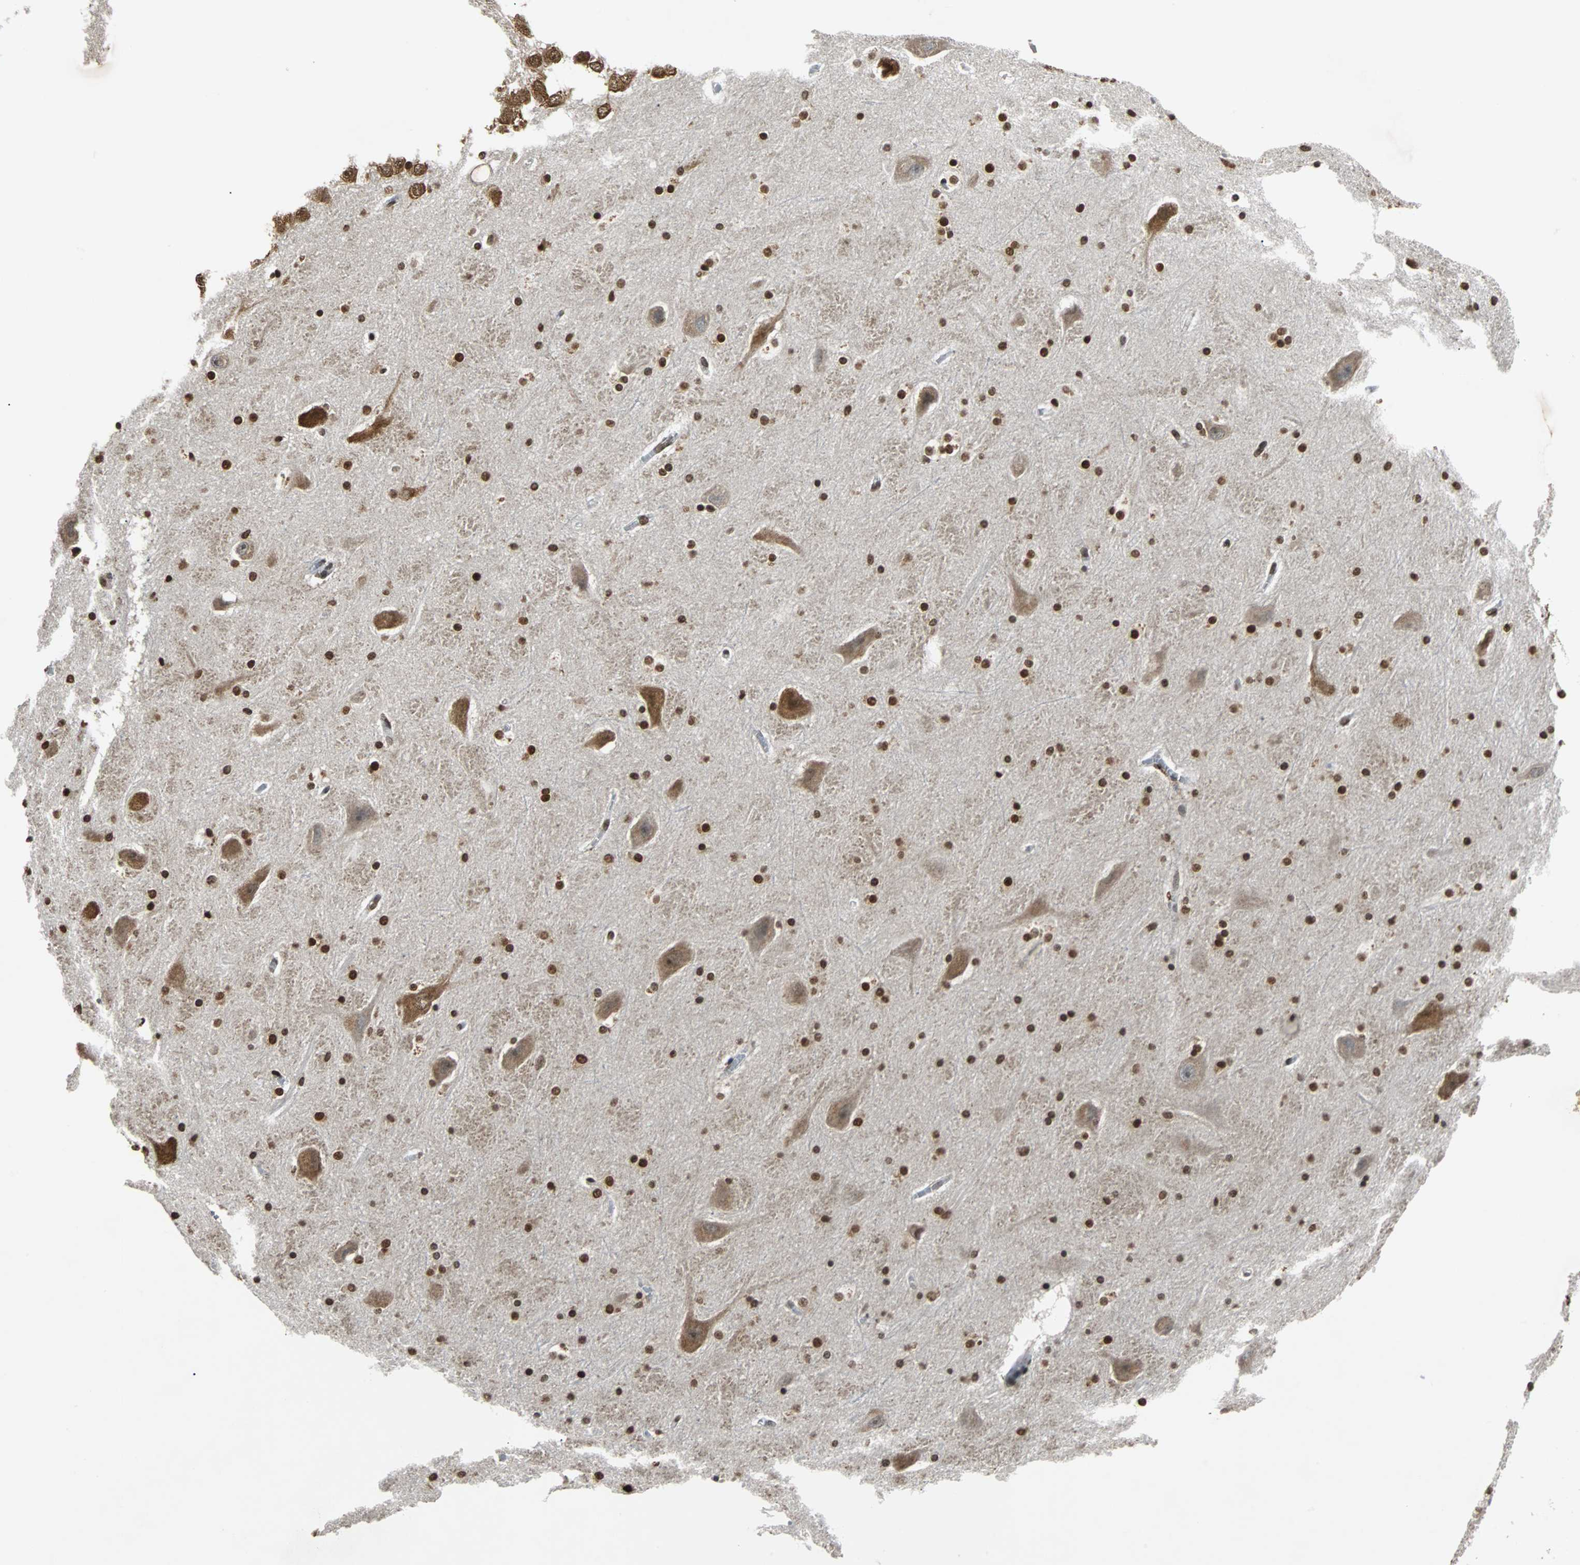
{"staining": {"intensity": "moderate", "quantity": ">75%", "location": "nuclear"}, "tissue": "hippocampus", "cell_type": "Glial cells", "image_type": "normal", "snomed": [{"axis": "morphology", "description": "Normal tissue, NOS"}, {"axis": "topography", "description": "Hippocampus"}], "caption": "High-magnification brightfield microscopy of benign hippocampus stained with DAB (brown) and counterstained with hematoxylin (blue). glial cells exhibit moderate nuclear expression is present in approximately>75% of cells. (DAB IHC, brown staining for protein, blue staining for nuclei).", "gene": "HLX", "patient": {"sex": "male", "age": 45}}